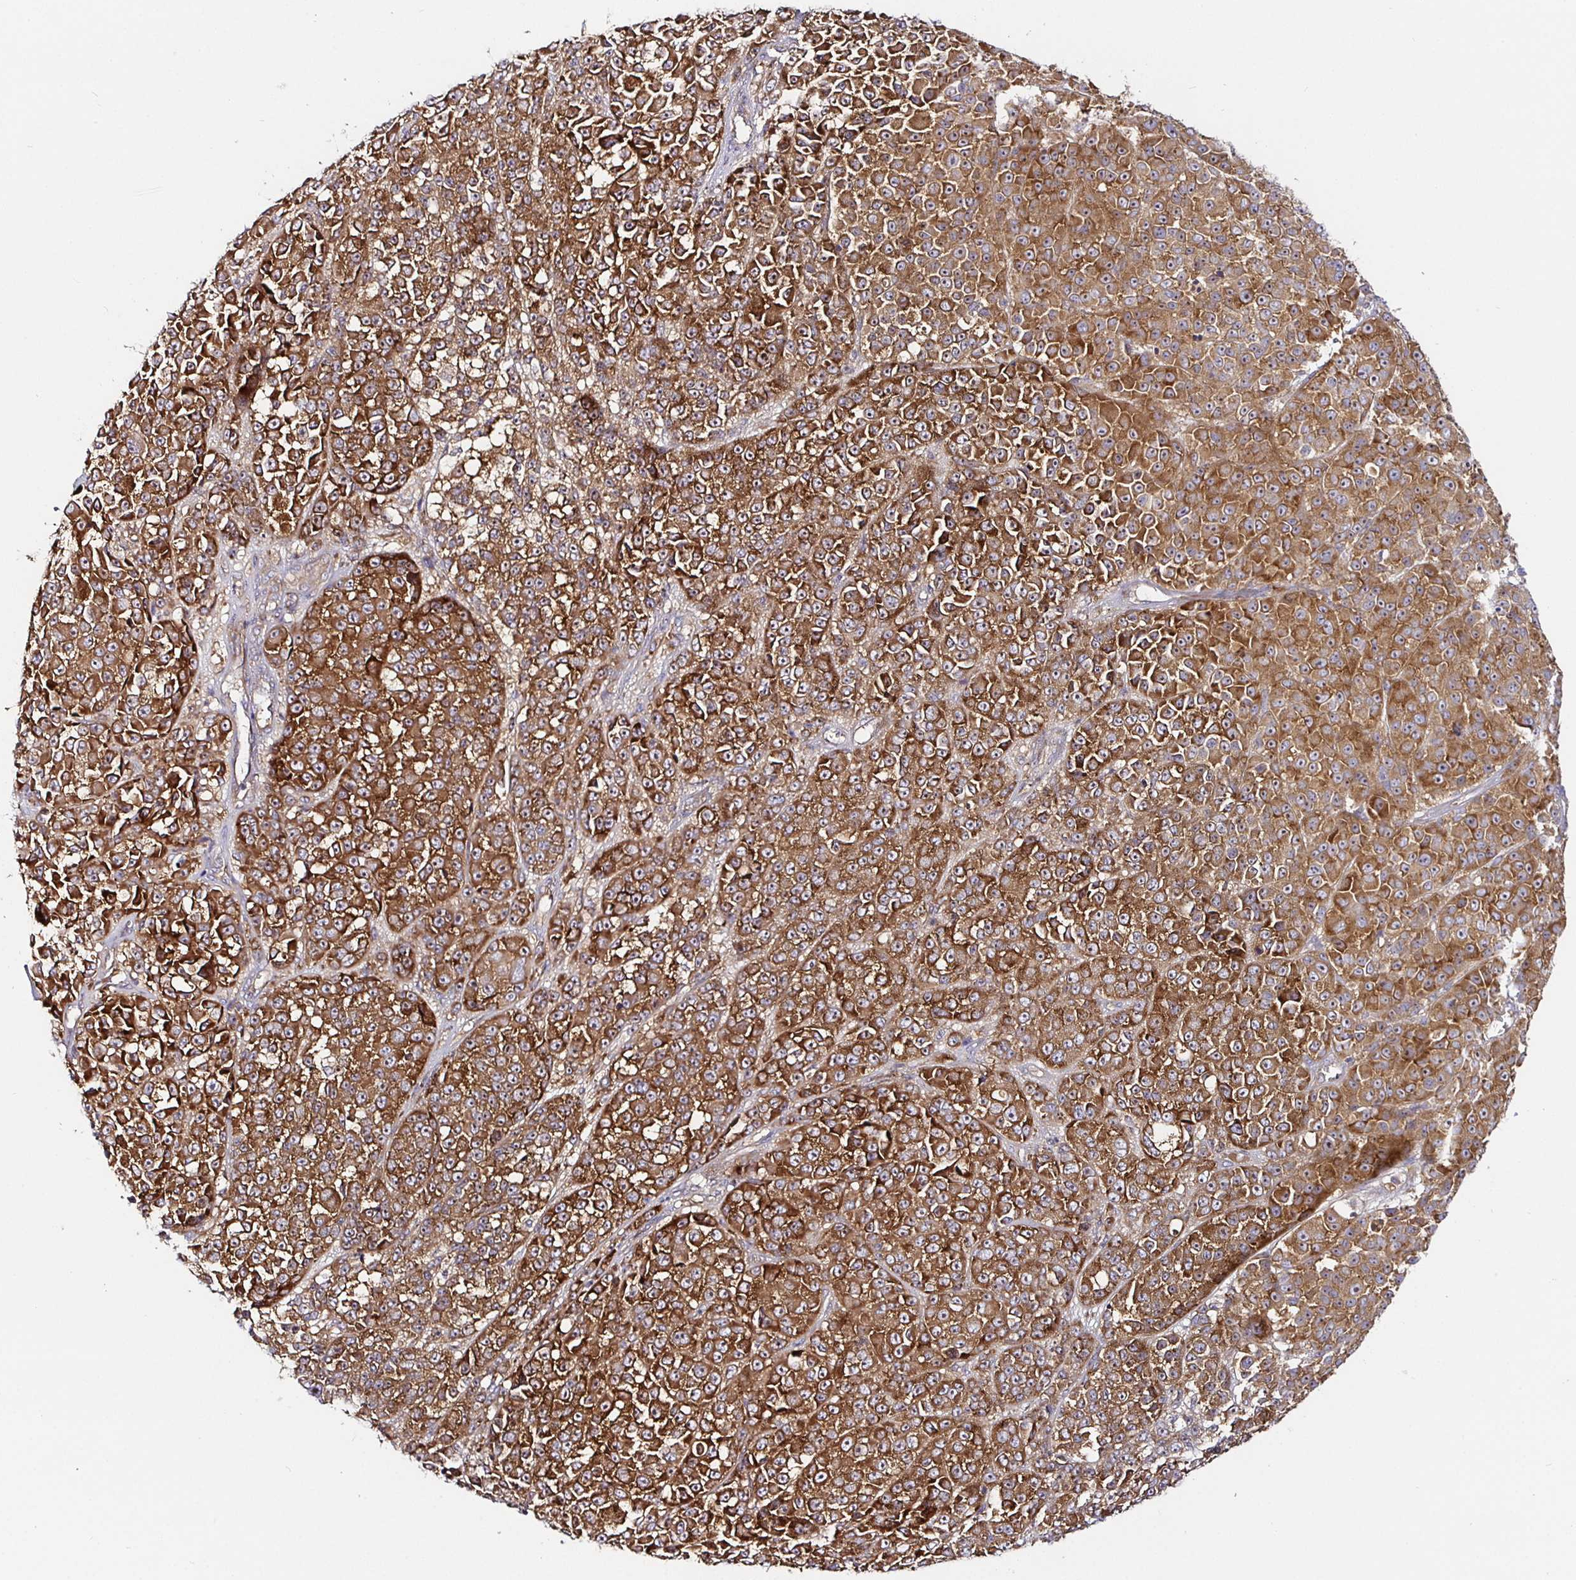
{"staining": {"intensity": "strong", "quantity": ">75%", "location": "cytoplasmic/membranous,nuclear"}, "tissue": "melanoma", "cell_type": "Tumor cells", "image_type": "cancer", "snomed": [{"axis": "morphology", "description": "Malignant melanoma, NOS"}, {"axis": "topography", "description": "Skin"}, {"axis": "topography", "description": "Skin of back"}], "caption": "DAB immunohistochemical staining of melanoma demonstrates strong cytoplasmic/membranous and nuclear protein expression in about >75% of tumor cells. The staining was performed using DAB (3,3'-diaminobenzidine), with brown indicating positive protein expression. Nuclei are stained blue with hematoxylin.", "gene": "SNX8", "patient": {"sex": "male", "age": 91}}